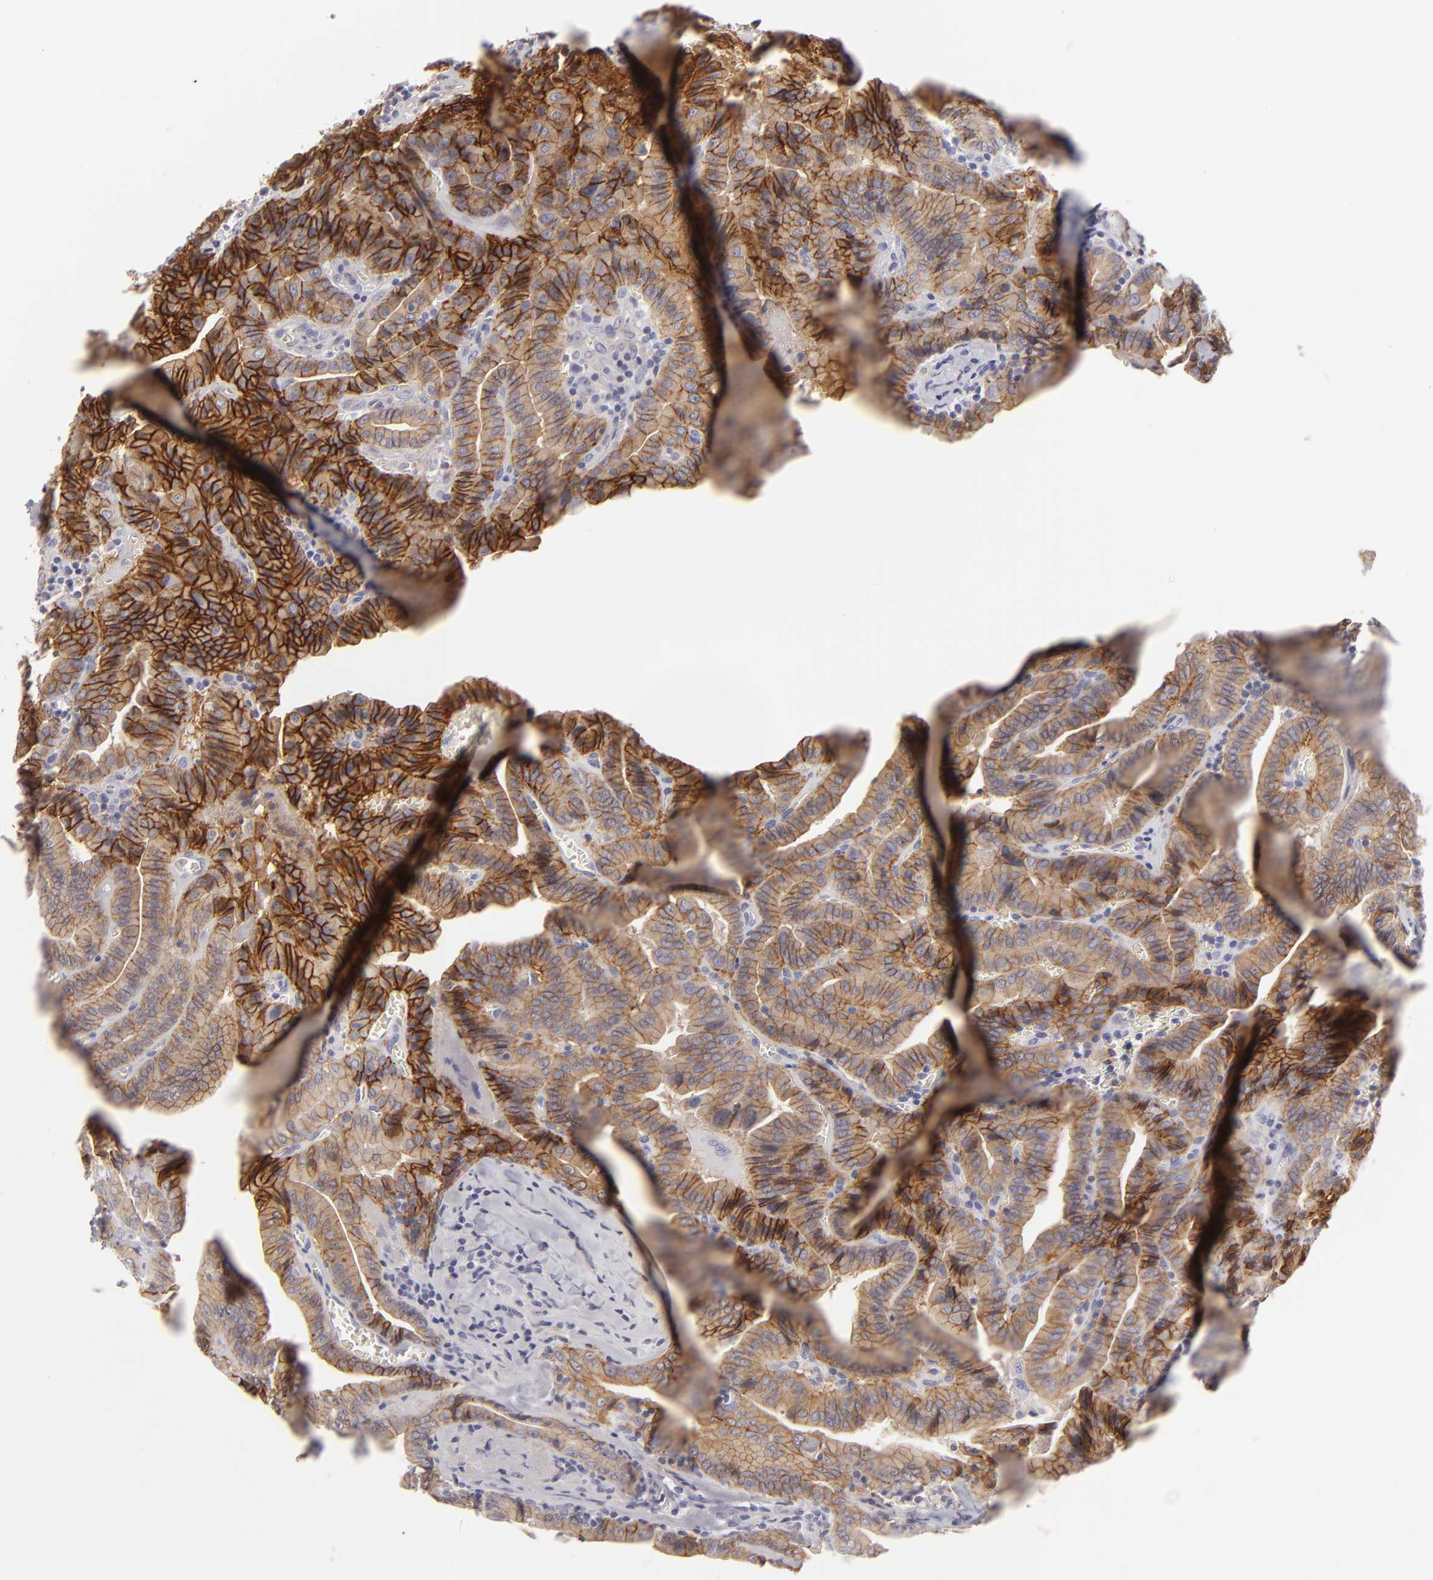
{"staining": {"intensity": "moderate", "quantity": ">75%", "location": "cytoplasmic/membranous"}, "tissue": "thyroid cancer", "cell_type": "Tumor cells", "image_type": "cancer", "snomed": [{"axis": "morphology", "description": "Papillary adenocarcinoma, NOS"}, {"axis": "topography", "description": "Thyroid gland"}], "caption": "Immunohistochemical staining of human papillary adenocarcinoma (thyroid) reveals moderate cytoplasmic/membranous protein positivity in about >75% of tumor cells.", "gene": "JUP", "patient": {"sex": "female", "age": 71}}